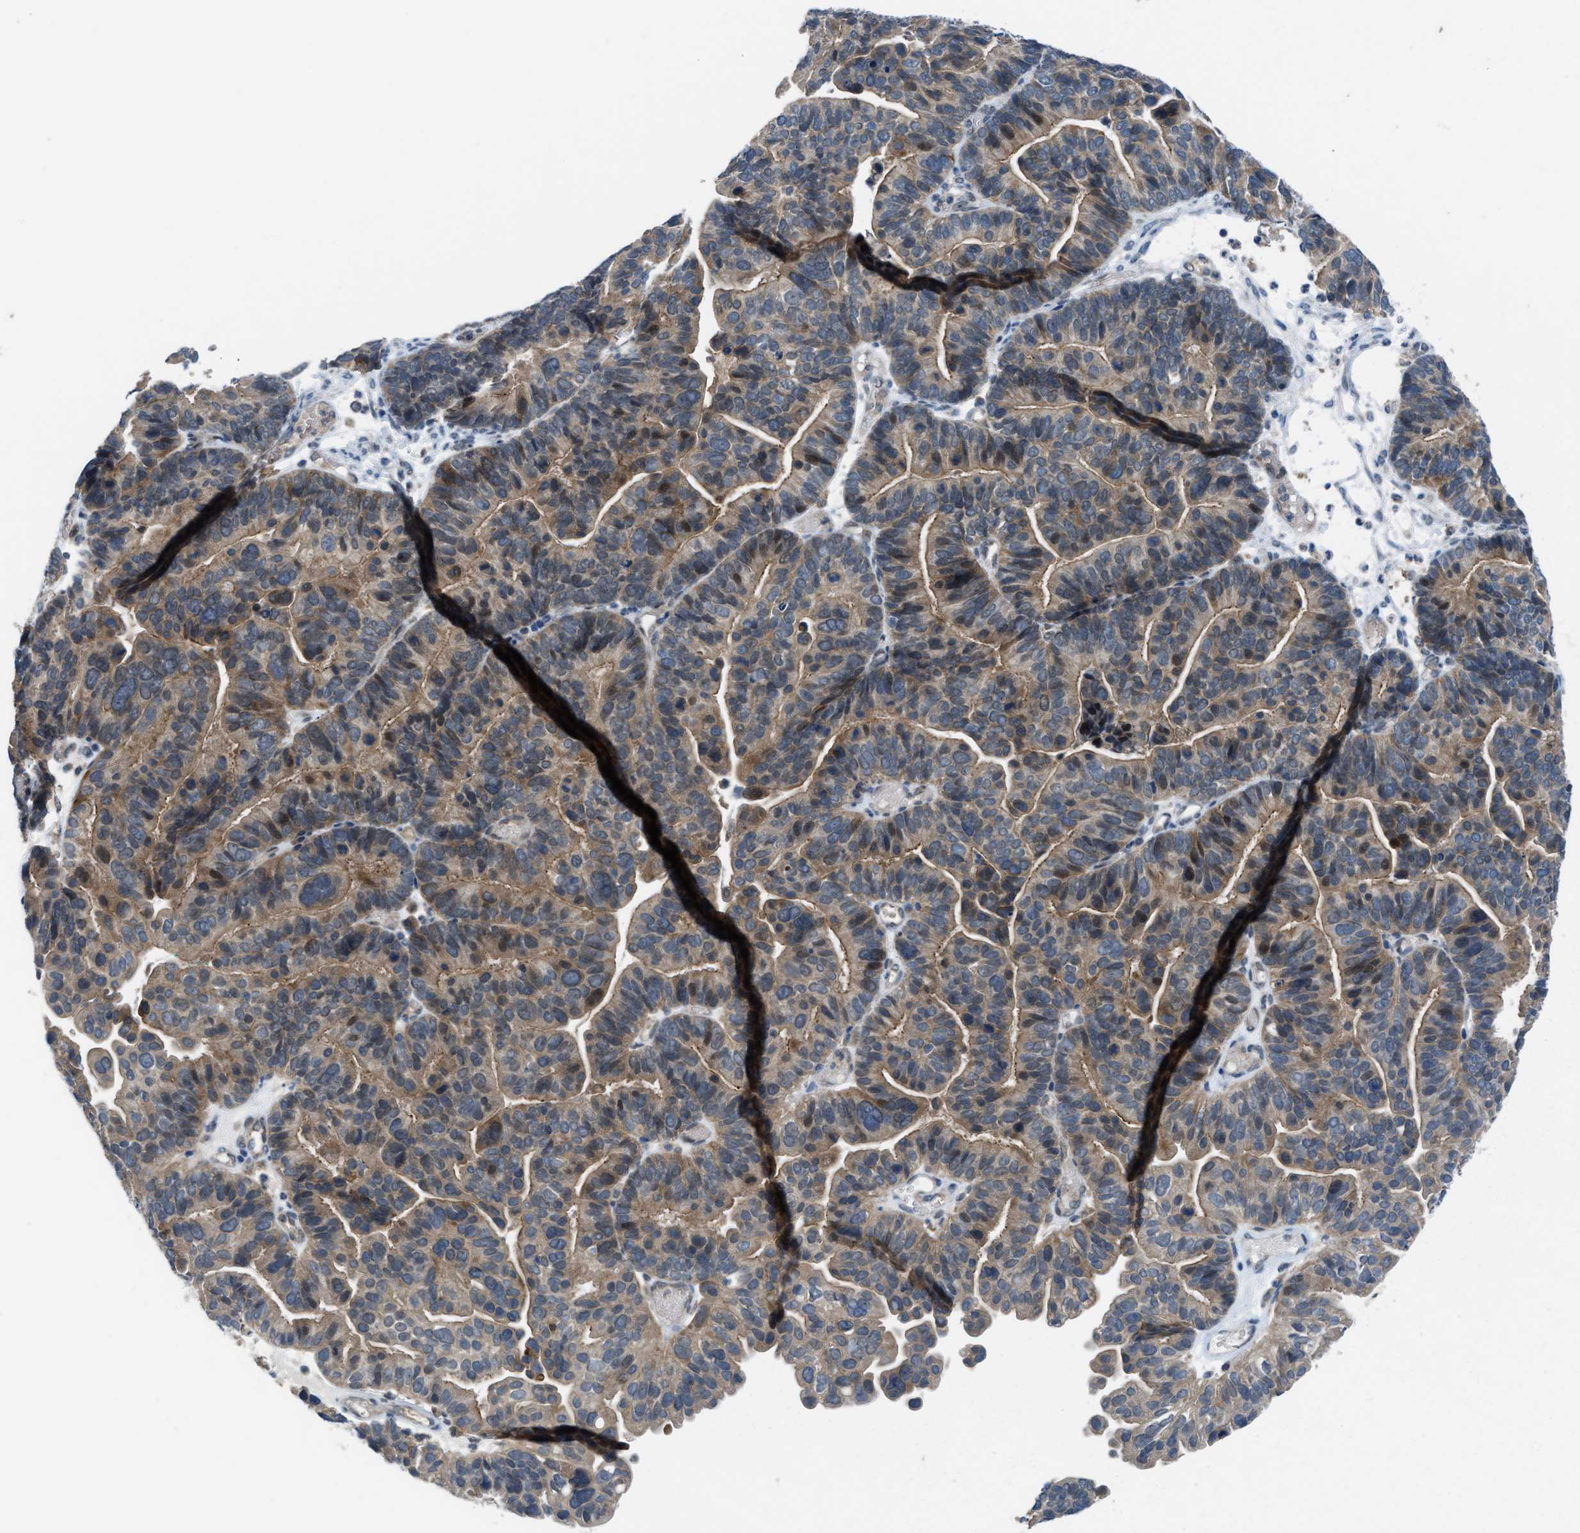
{"staining": {"intensity": "moderate", "quantity": ">75%", "location": "cytoplasmic/membranous"}, "tissue": "ovarian cancer", "cell_type": "Tumor cells", "image_type": "cancer", "snomed": [{"axis": "morphology", "description": "Cystadenocarcinoma, serous, NOS"}, {"axis": "topography", "description": "Ovary"}], "caption": "Moderate cytoplasmic/membranous protein positivity is seen in approximately >75% of tumor cells in ovarian serous cystadenocarcinoma. (brown staining indicates protein expression, while blue staining denotes nuclei).", "gene": "BAZ2B", "patient": {"sex": "female", "age": 56}}